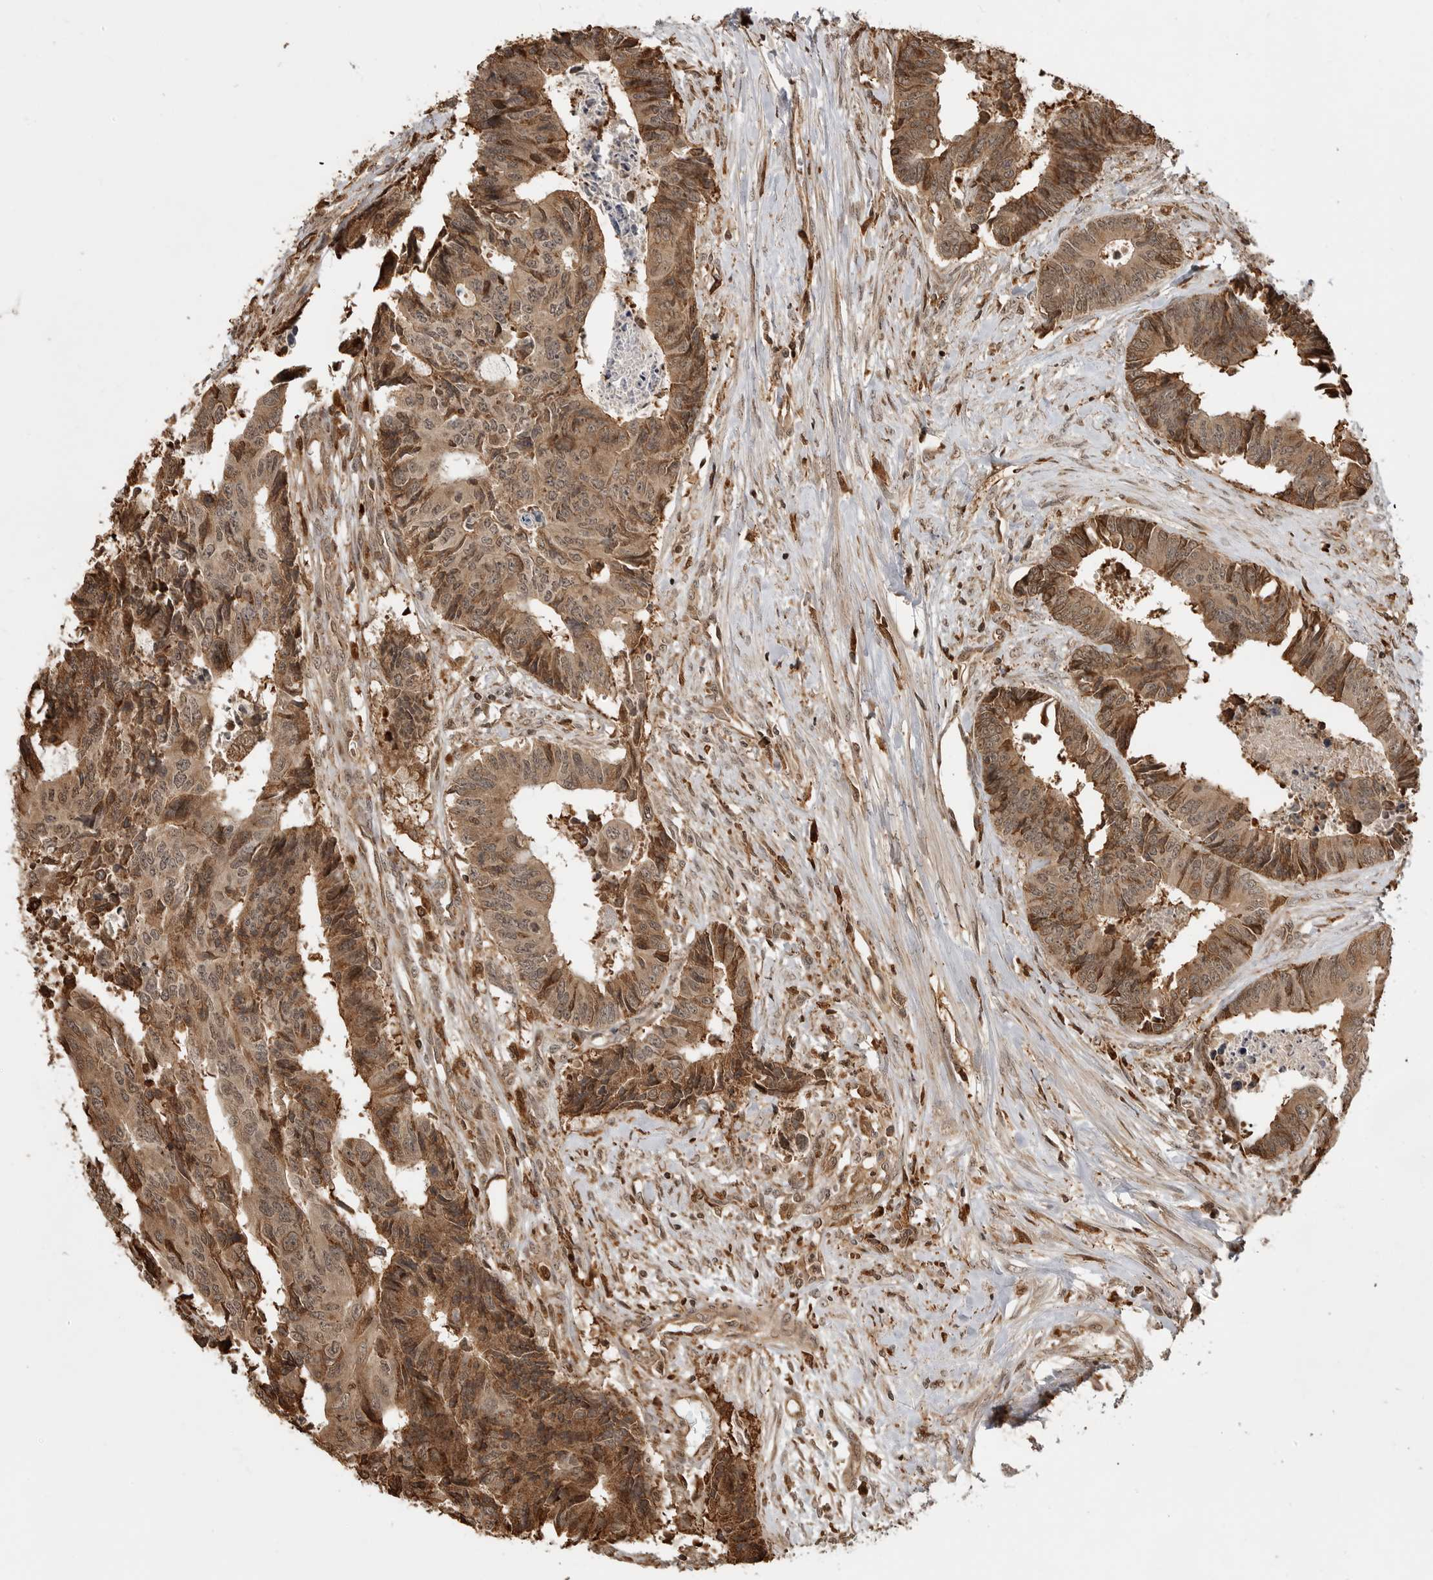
{"staining": {"intensity": "moderate", "quantity": ">75%", "location": "cytoplasmic/membranous,nuclear"}, "tissue": "colorectal cancer", "cell_type": "Tumor cells", "image_type": "cancer", "snomed": [{"axis": "morphology", "description": "Adenocarcinoma, NOS"}, {"axis": "topography", "description": "Rectum"}], "caption": "Moderate cytoplasmic/membranous and nuclear protein staining is seen in about >75% of tumor cells in adenocarcinoma (colorectal). The staining was performed using DAB (3,3'-diaminobenzidine), with brown indicating positive protein expression. Nuclei are stained blue with hematoxylin.", "gene": "BMP2K", "patient": {"sex": "male", "age": 84}}